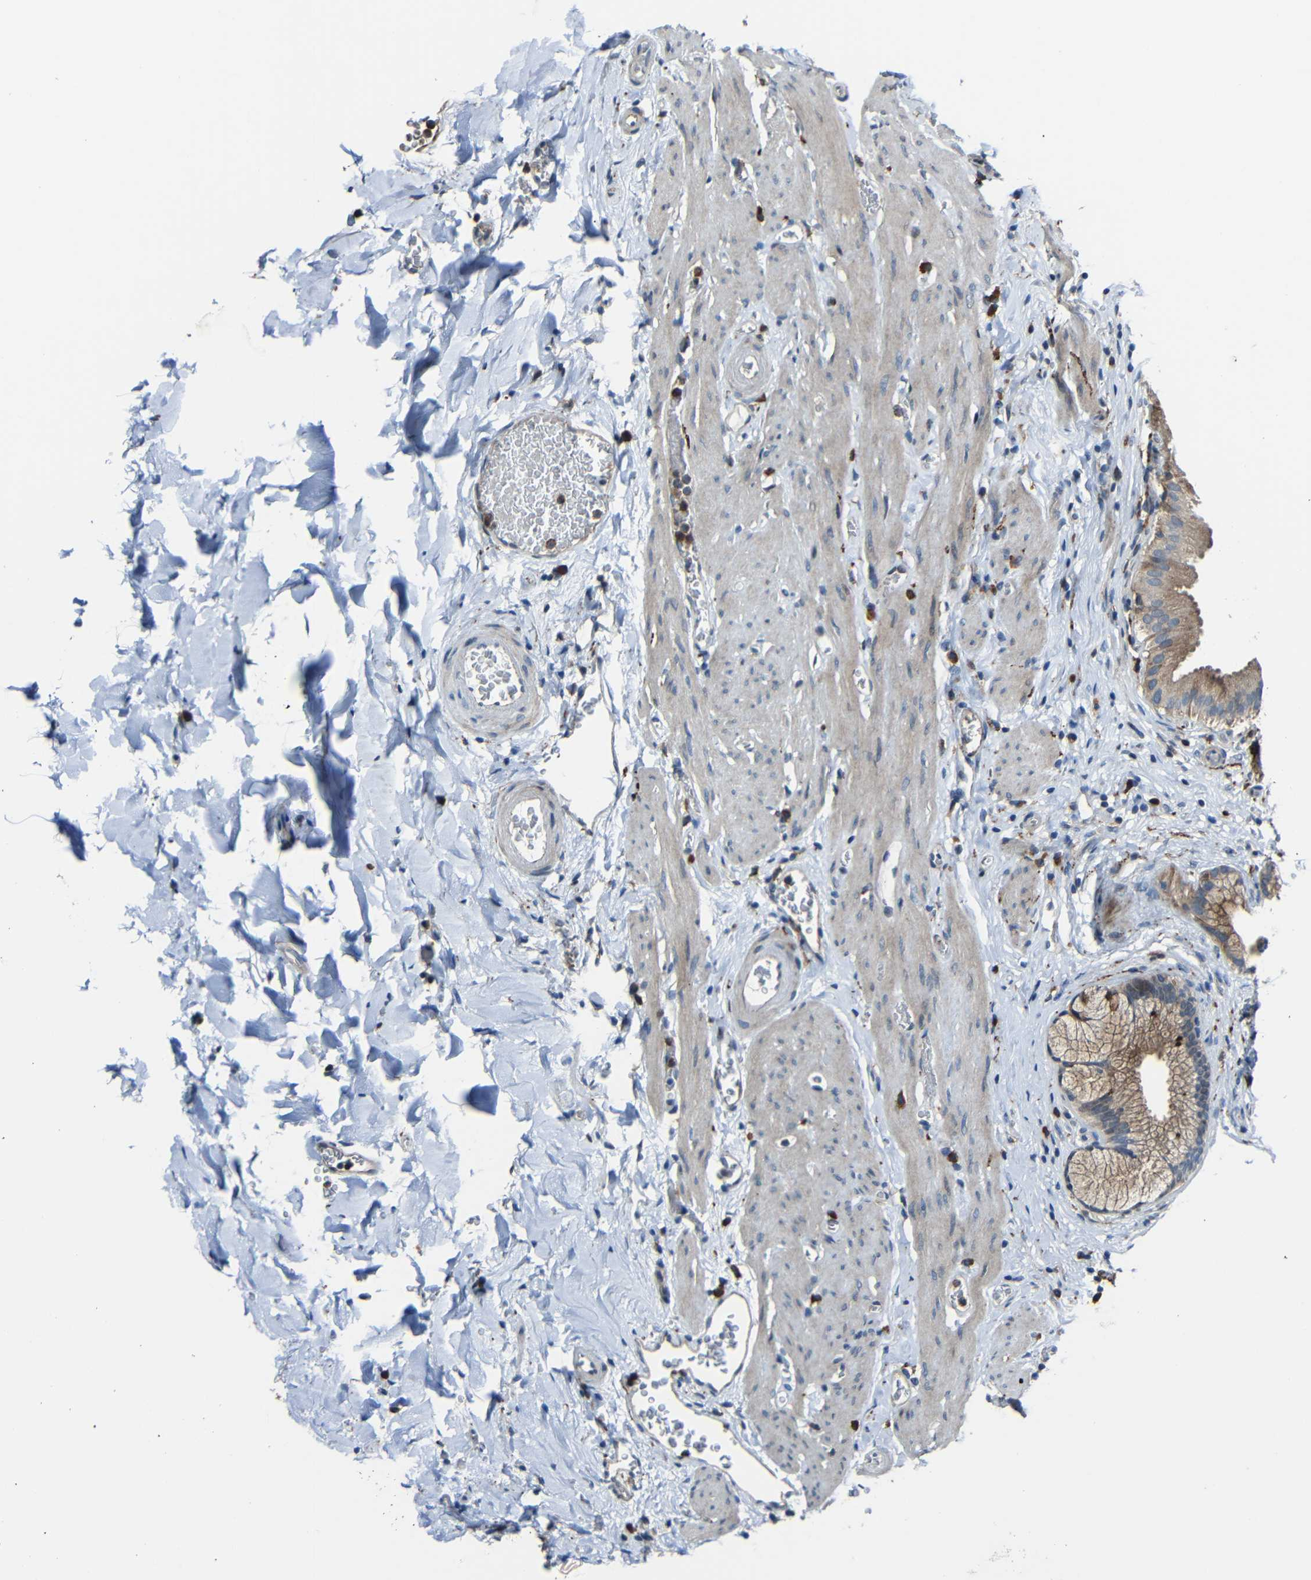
{"staining": {"intensity": "moderate", "quantity": ">75%", "location": "cytoplasmic/membranous"}, "tissue": "gallbladder", "cell_type": "Glandular cells", "image_type": "normal", "snomed": [{"axis": "morphology", "description": "Normal tissue, NOS"}, {"axis": "topography", "description": "Gallbladder"}], "caption": "The photomicrograph demonstrates staining of normal gallbladder, revealing moderate cytoplasmic/membranous protein positivity (brown color) within glandular cells.", "gene": "DNAJC5", "patient": {"sex": "male", "age": 54}}